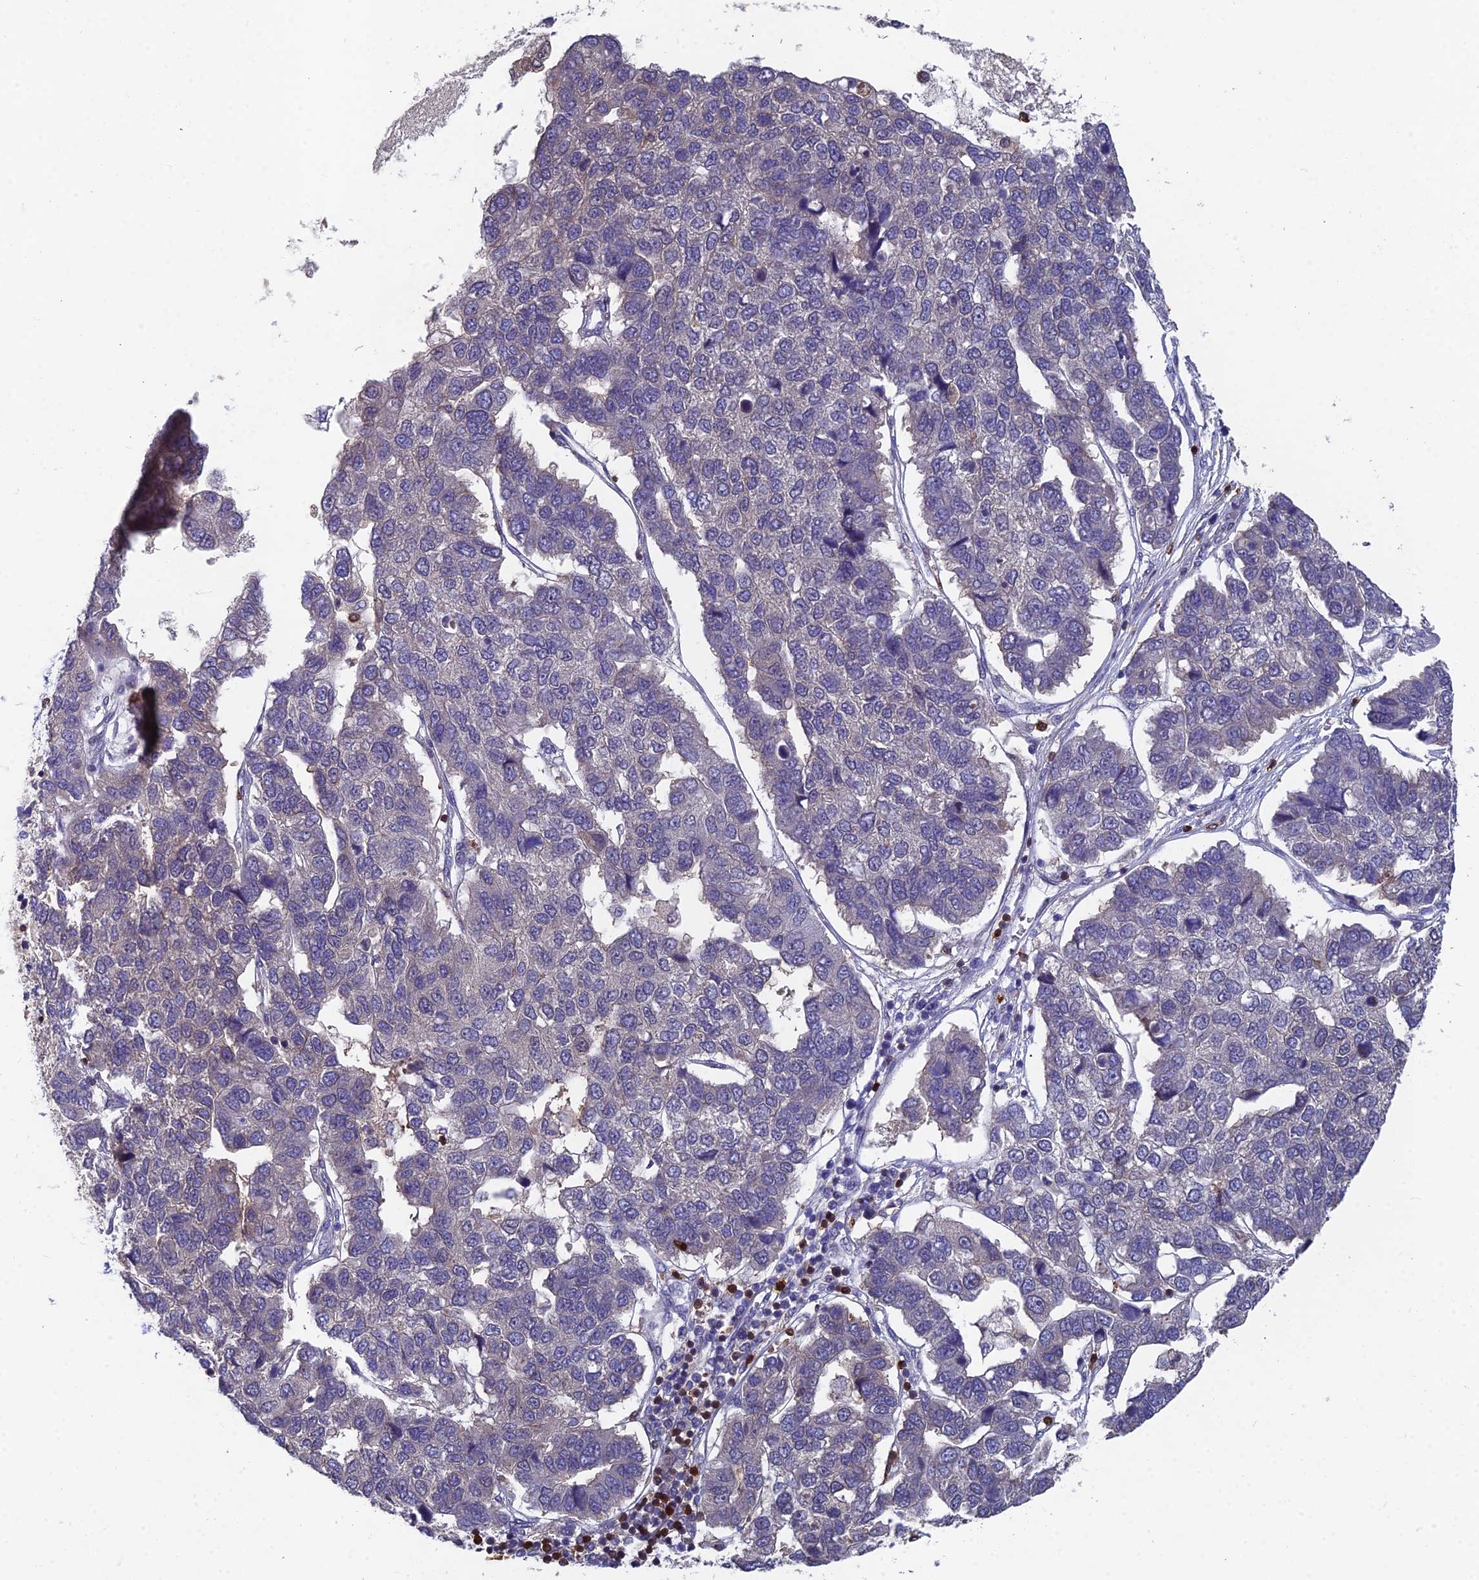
{"staining": {"intensity": "negative", "quantity": "none", "location": "none"}, "tissue": "pancreatic cancer", "cell_type": "Tumor cells", "image_type": "cancer", "snomed": [{"axis": "morphology", "description": "Adenocarcinoma, NOS"}, {"axis": "topography", "description": "Pancreas"}], "caption": "A photomicrograph of pancreatic cancer stained for a protein displays no brown staining in tumor cells. (Stains: DAB (3,3'-diaminobenzidine) immunohistochemistry with hematoxylin counter stain, Microscopy: brightfield microscopy at high magnification).", "gene": "GALK2", "patient": {"sex": "female", "age": 61}}